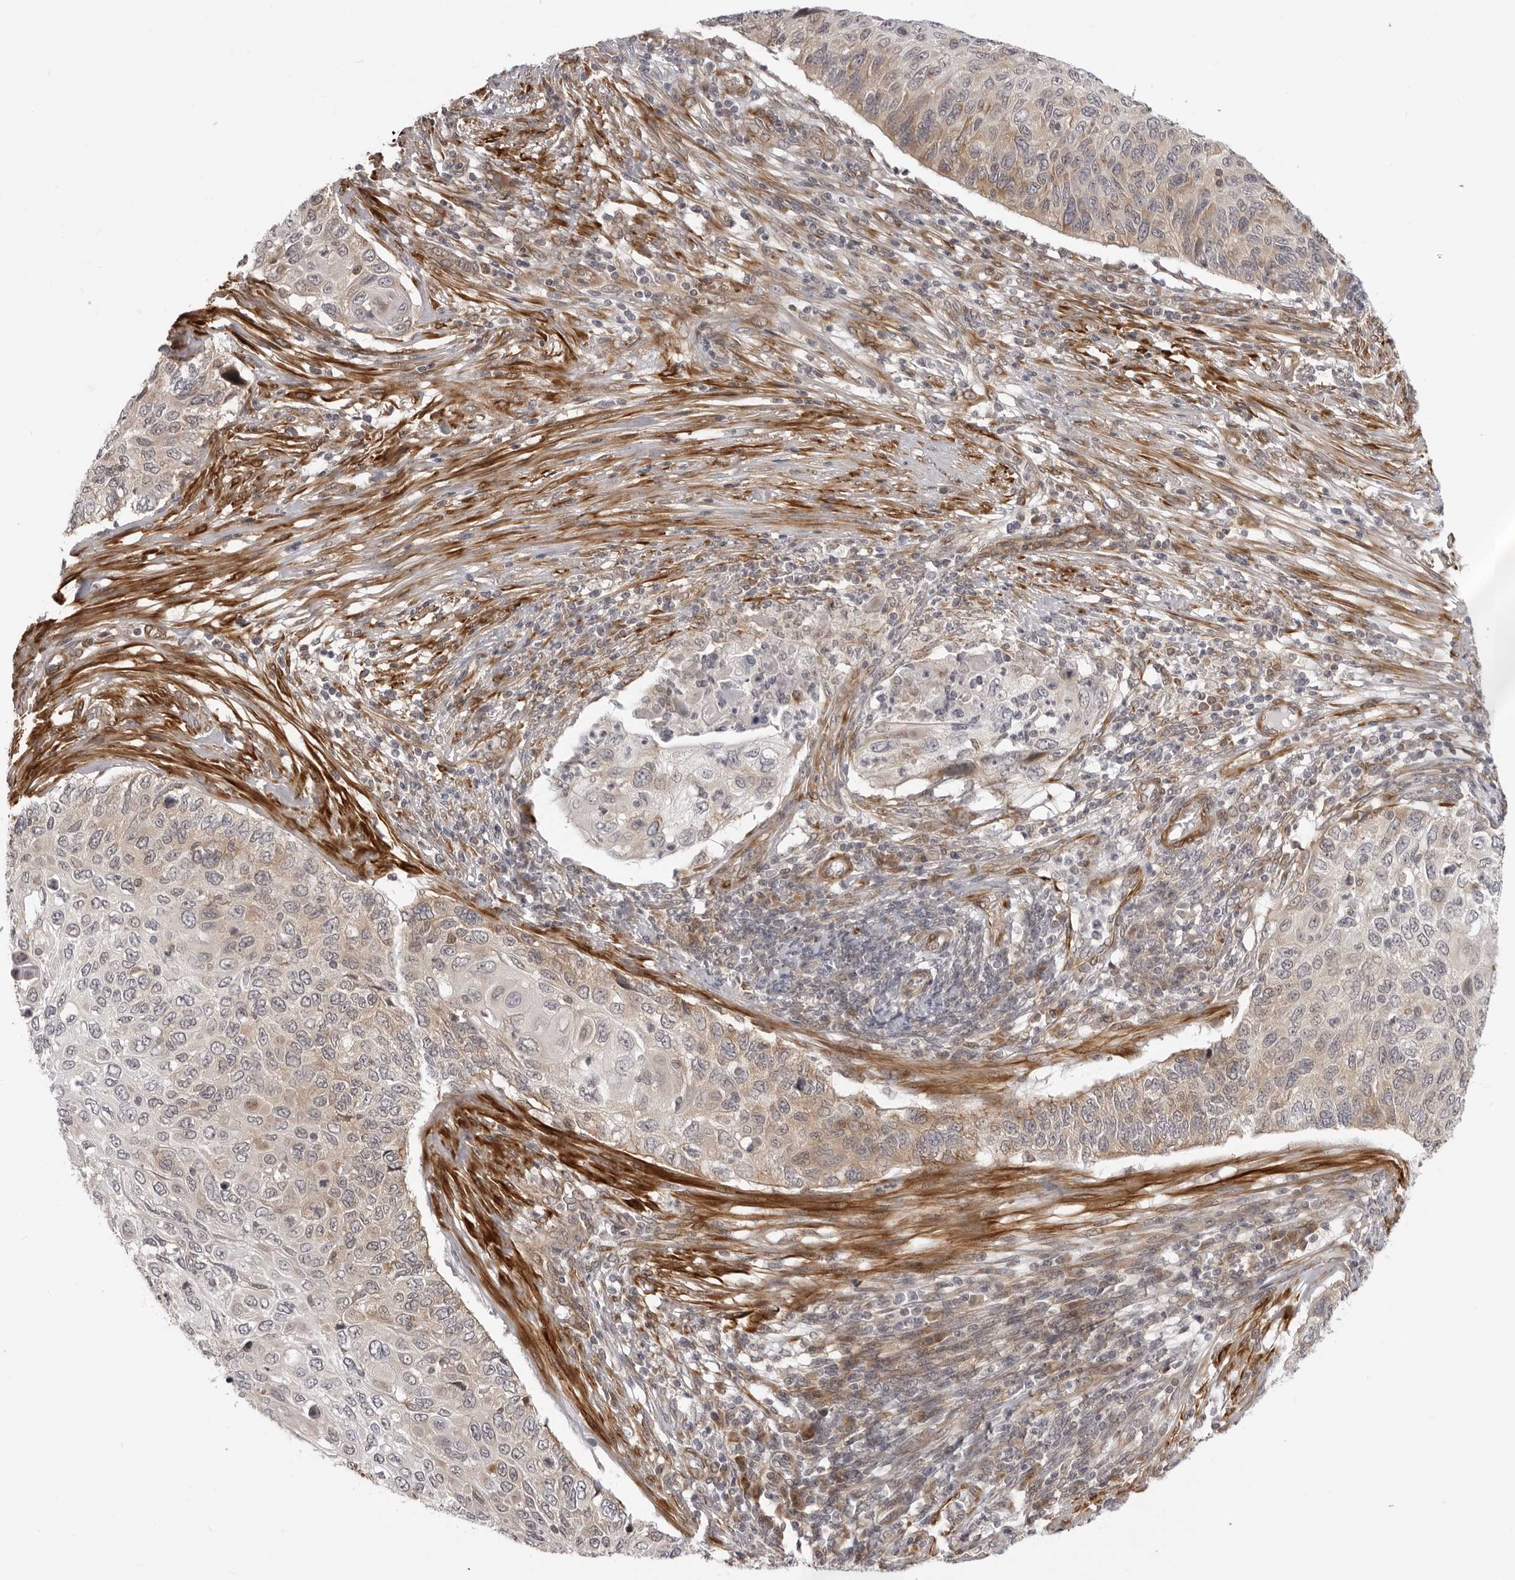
{"staining": {"intensity": "weak", "quantity": "25%-75%", "location": "cytoplasmic/membranous"}, "tissue": "cervical cancer", "cell_type": "Tumor cells", "image_type": "cancer", "snomed": [{"axis": "morphology", "description": "Squamous cell carcinoma, NOS"}, {"axis": "topography", "description": "Cervix"}], "caption": "Approximately 25%-75% of tumor cells in cervical cancer (squamous cell carcinoma) reveal weak cytoplasmic/membranous protein positivity as visualized by brown immunohistochemical staining.", "gene": "SRGAP2", "patient": {"sex": "female", "age": 70}}